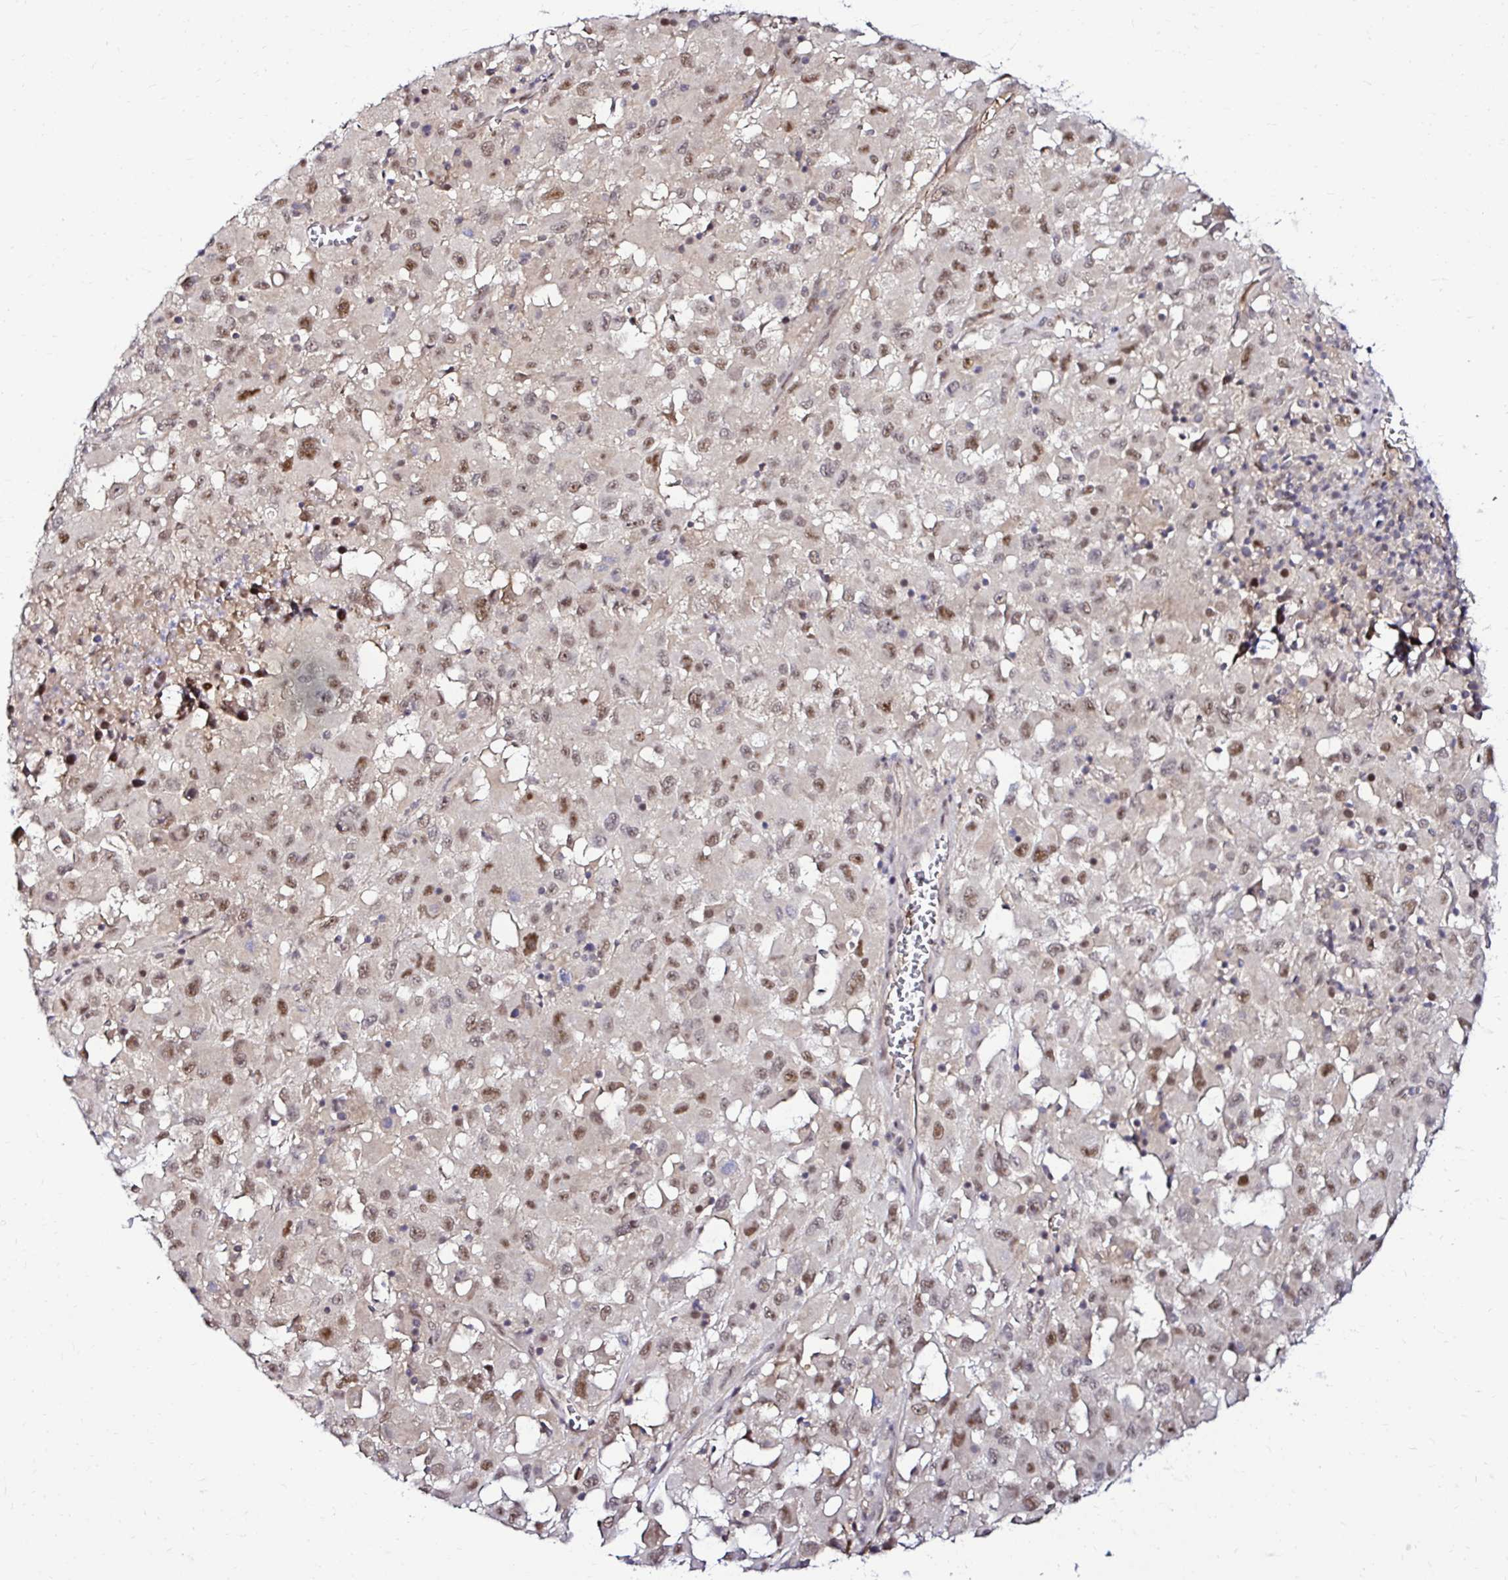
{"staining": {"intensity": "moderate", "quantity": ">75%", "location": "nuclear"}, "tissue": "melanoma", "cell_type": "Tumor cells", "image_type": "cancer", "snomed": [{"axis": "morphology", "description": "Malignant melanoma, Metastatic site"}, {"axis": "topography", "description": "Soft tissue"}], "caption": "Immunohistochemical staining of human malignant melanoma (metastatic site) exhibits medium levels of moderate nuclear positivity in about >75% of tumor cells. (DAB (3,3'-diaminobenzidine) IHC with brightfield microscopy, high magnification).", "gene": "PSMD3", "patient": {"sex": "male", "age": 50}}